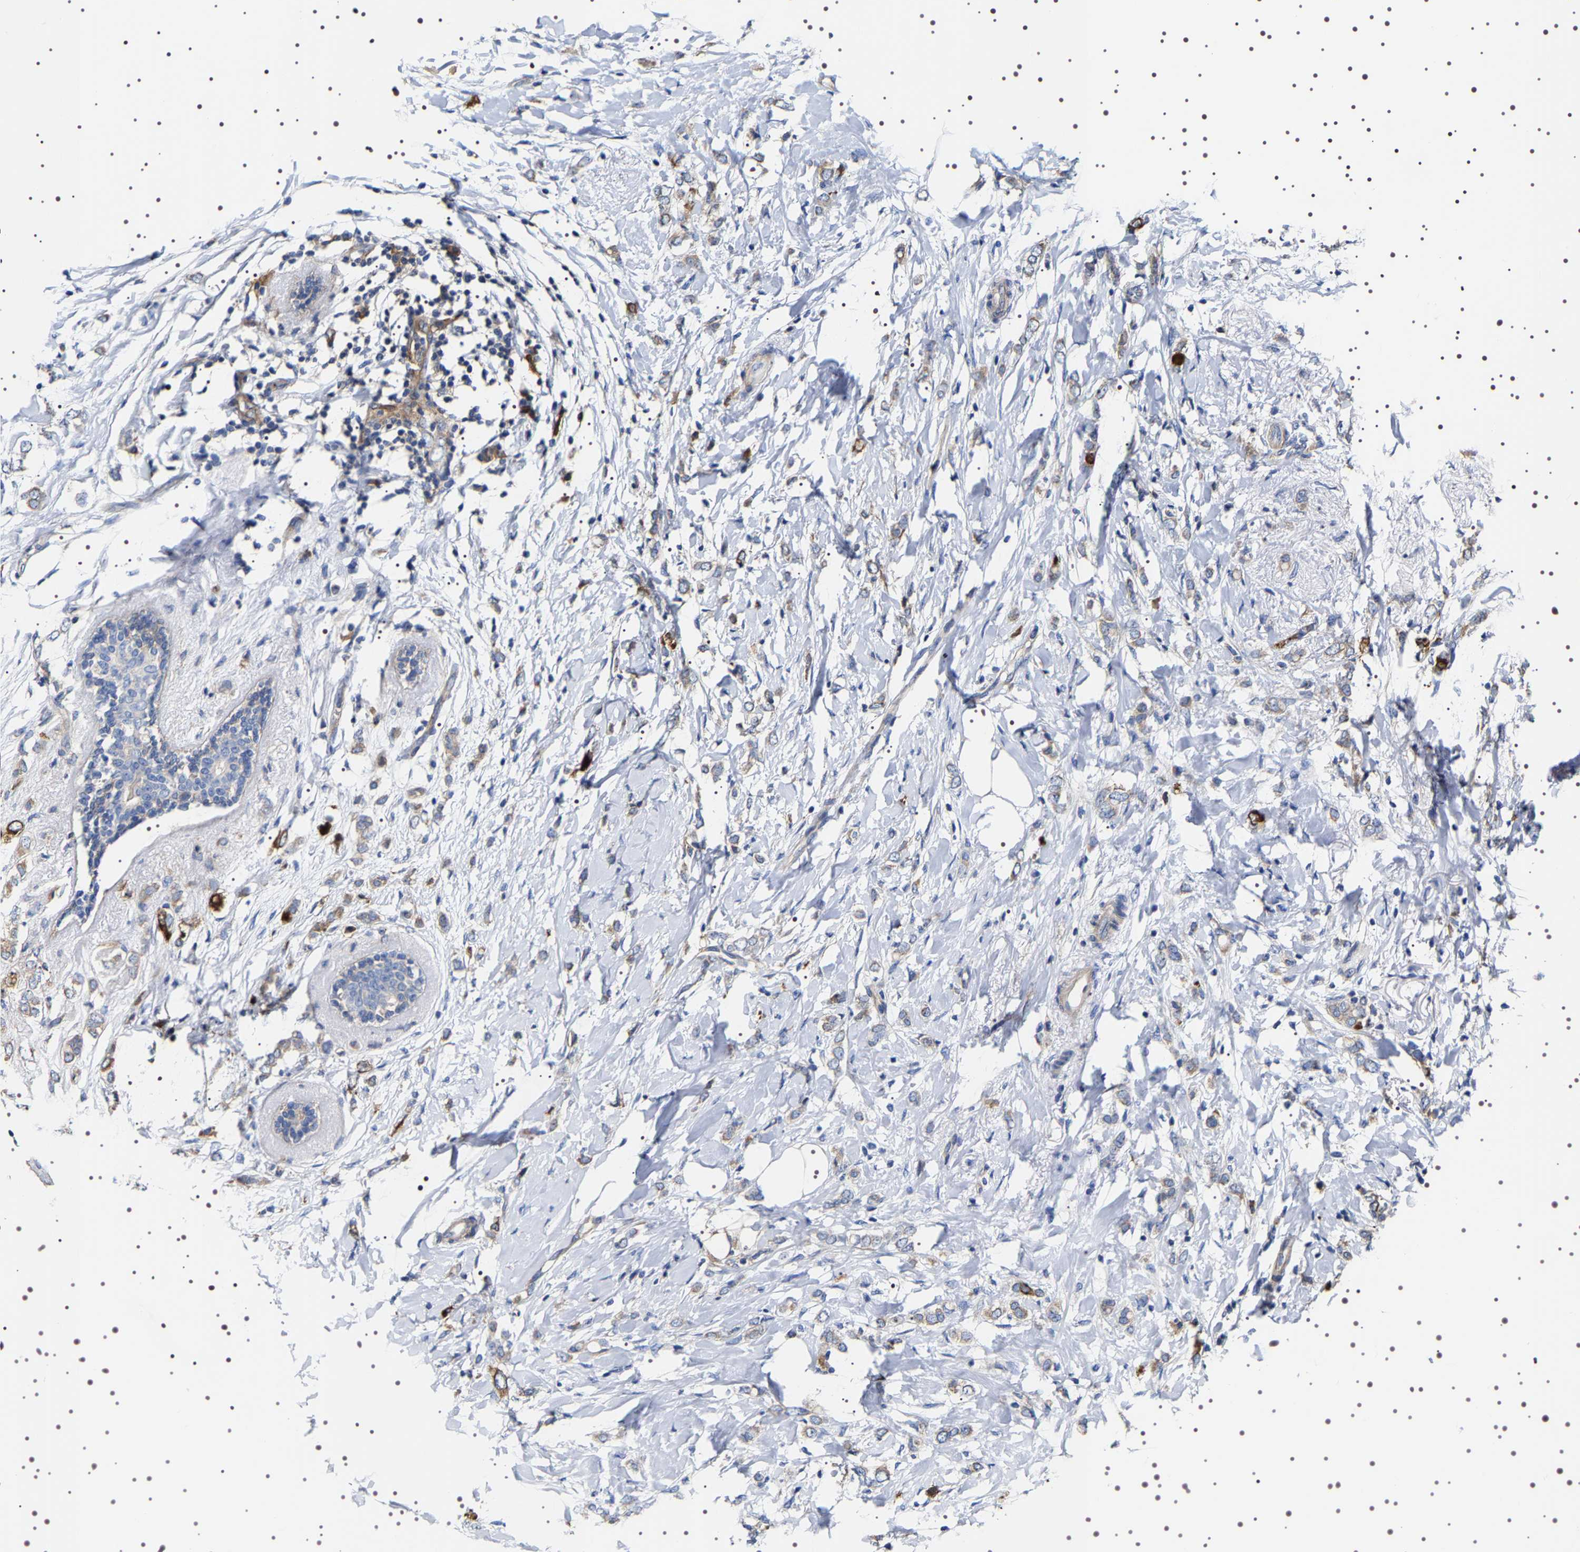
{"staining": {"intensity": "moderate", "quantity": "<25%", "location": "cytoplasmic/membranous"}, "tissue": "breast cancer", "cell_type": "Tumor cells", "image_type": "cancer", "snomed": [{"axis": "morphology", "description": "Normal tissue, NOS"}, {"axis": "morphology", "description": "Lobular carcinoma"}, {"axis": "topography", "description": "Breast"}], "caption": "Breast lobular carcinoma was stained to show a protein in brown. There is low levels of moderate cytoplasmic/membranous expression in about <25% of tumor cells. (DAB (3,3'-diaminobenzidine) IHC with brightfield microscopy, high magnification).", "gene": "SQLE", "patient": {"sex": "female", "age": 47}}